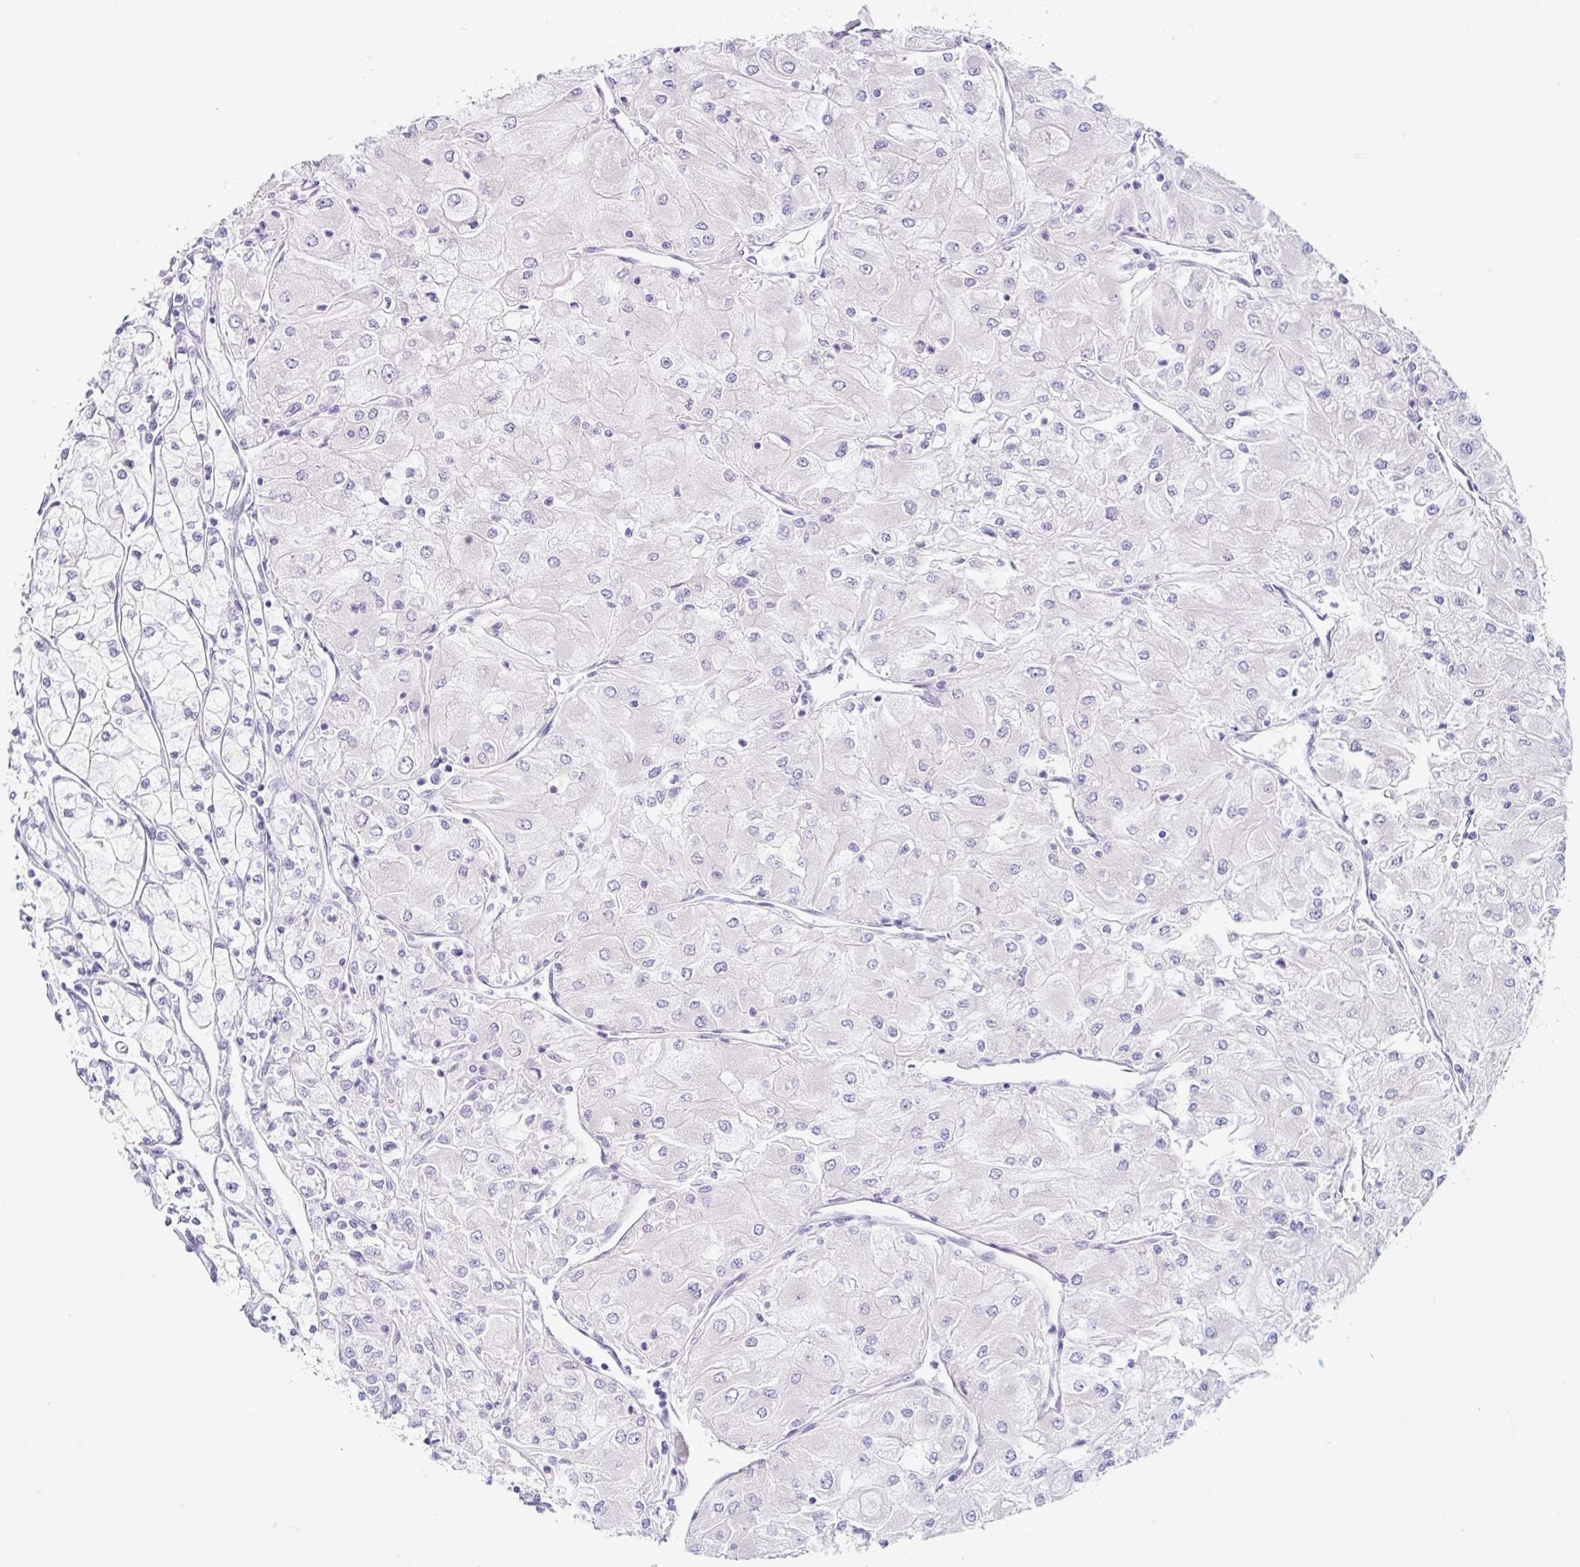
{"staining": {"intensity": "negative", "quantity": "none", "location": "none"}, "tissue": "renal cancer", "cell_type": "Tumor cells", "image_type": "cancer", "snomed": [{"axis": "morphology", "description": "Adenocarcinoma, NOS"}, {"axis": "topography", "description": "Kidney"}], "caption": "A histopathology image of adenocarcinoma (renal) stained for a protein demonstrates no brown staining in tumor cells.", "gene": "DCAF17", "patient": {"sex": "male", "age": 80}}